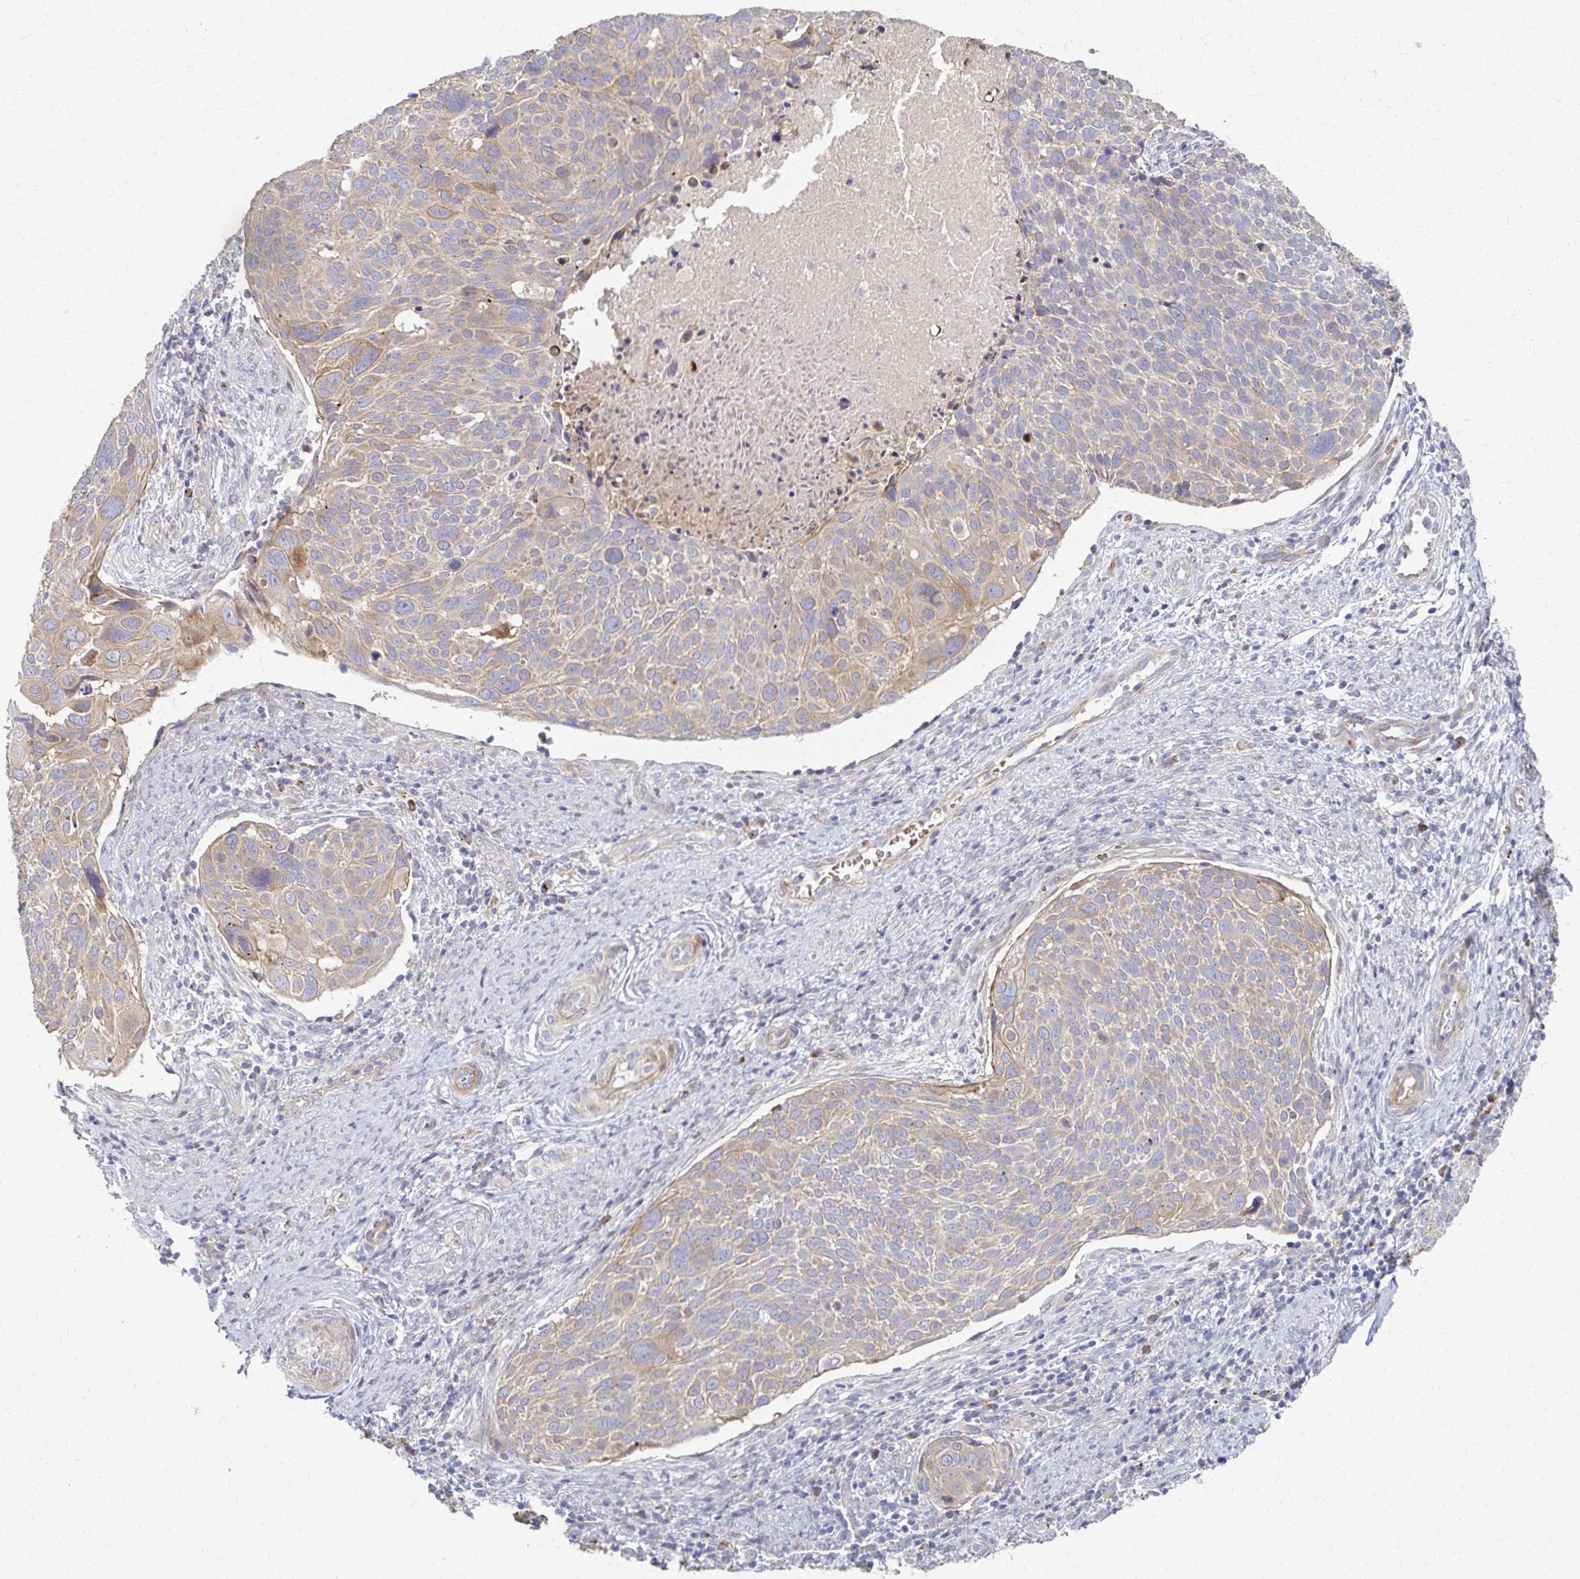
{"staining": {"intensity": "weak", "quantity": ">75%", "location": "cytoplasmic/membranous"}, "tissue": "cervical cancer", "cell_type": "Tumor cells", "image_type": "cancer", "snomed": [{"axis": "morphology", "description": "Squamous cell carcinoma, NOS"}, {"axis": "topography", "description": "Cervix"}], "caption": "Protein expression analysis of human squamous cell carcinoma (cervical) reveals weak cytoplasmic/membranous expression in about >75% of tumor cells. Nuclei are stained in blue.", "gene": "SKA2", "patient": {"sex": "female", "age": 39}}